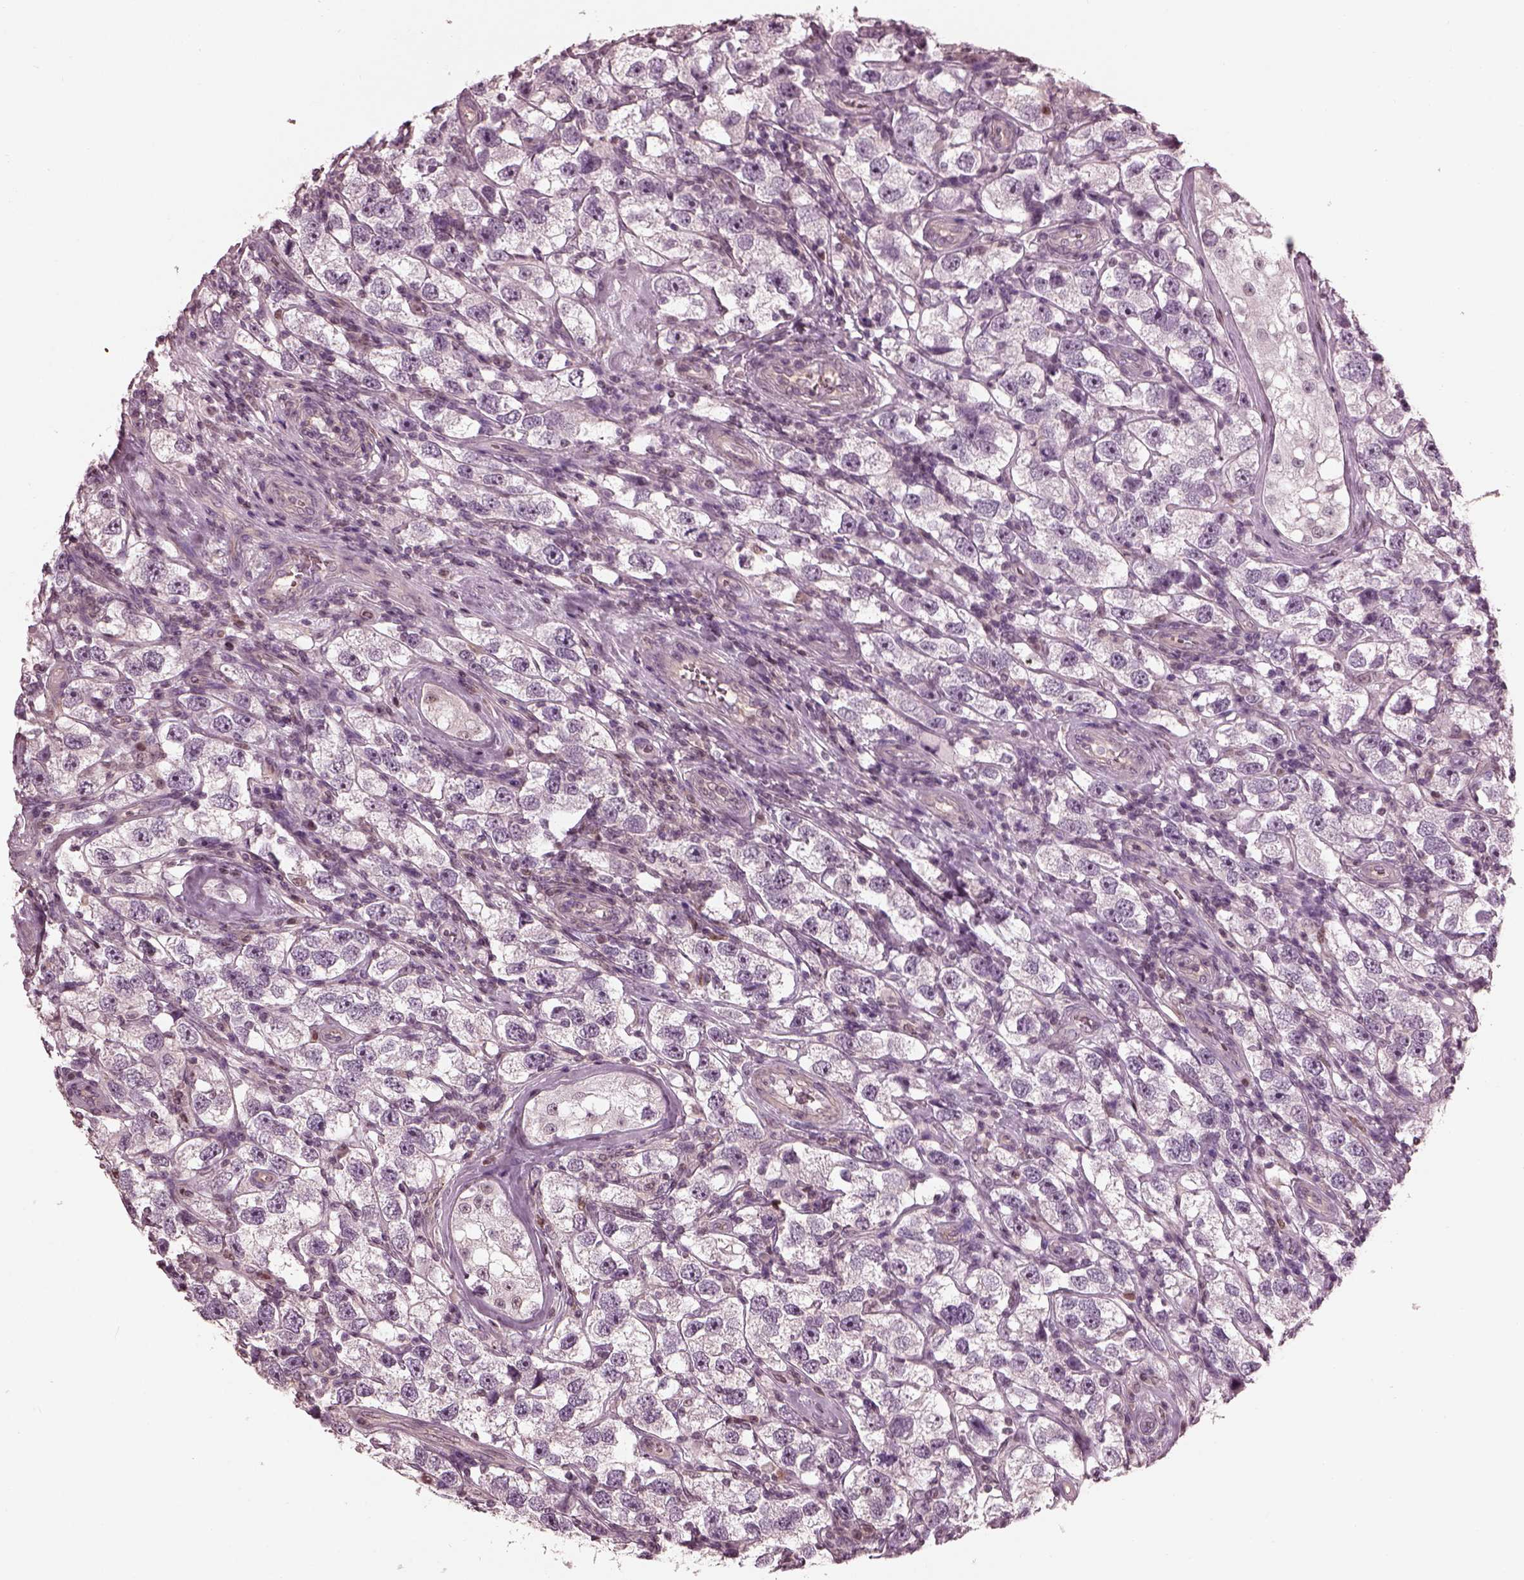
{"staining": {"intensity": "negative", "quantity": "none", "location": "none"}, "tissue": "testis cancer", "cell_type": "Tumor cells", "image_type": "cancer", "snomed": [{"axis": "morphology", "description": "Seminoma, NOS"}, {"axis": "topography", "description": "Testis"}], "caption": "Testis cancer was stained to show a protein in brown. There is no significant expression in tumor cells.", "gene": "BFSP1", "patient": {"sex": "male", "age": 26}}